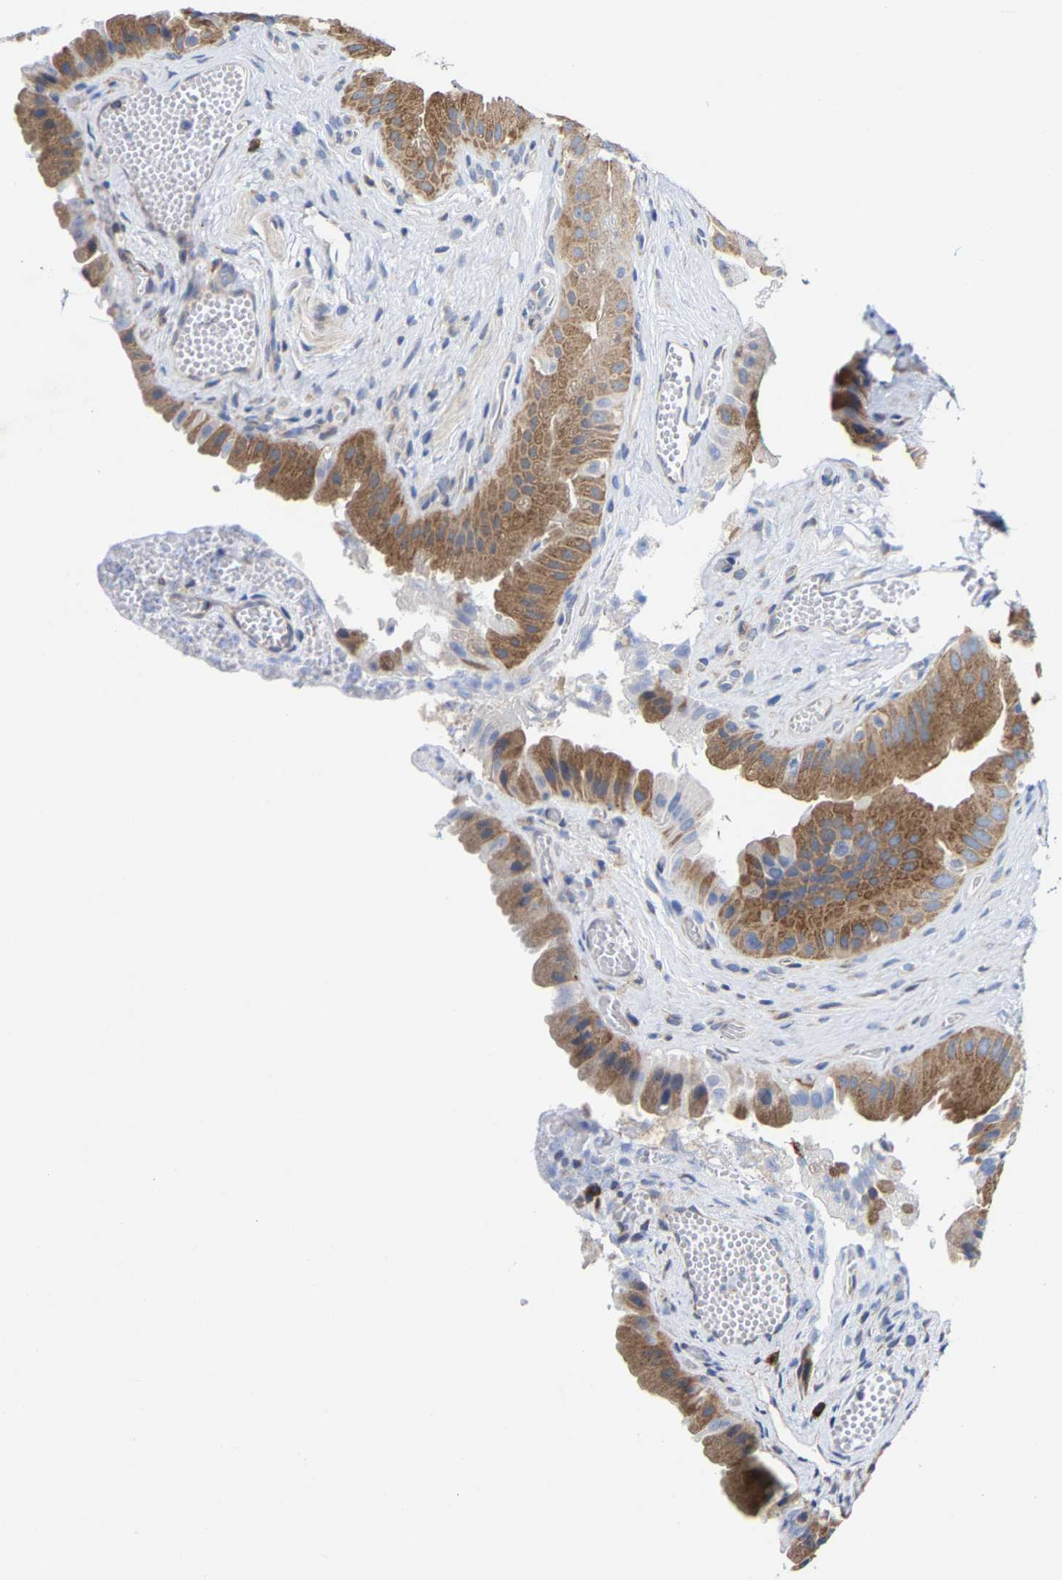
{"staining": {"intensity": "moderate", "quantity": ">75%", "location": "cytoplasmic/membranous"}, "tissue": "gallbladder", "cell_type": "Glandular cells", "image_type": "normal", "snomed": [{"axis": "morphology", "description": "Normal tissue, NOS"}, {"axis": "topography", "description": "Gallbladder"}], "caption": "High-magnification brightfield microscopy of unremarkable gallbladder stained with DAB (brown) and counterstained with hematoxylin (blue). glandular cells exhibit moderate cytoplasmic/membranous positivity is seen in about>75% of cells. The protein of interest is stained brown, and the nuclei are stained in blue (DAB (3,3'-diaminobenzidine) IHC with brightfield microscopy, high magnification).", "gene": "PPP1R15A", "patient": {"sex": "male", "age": 49}}